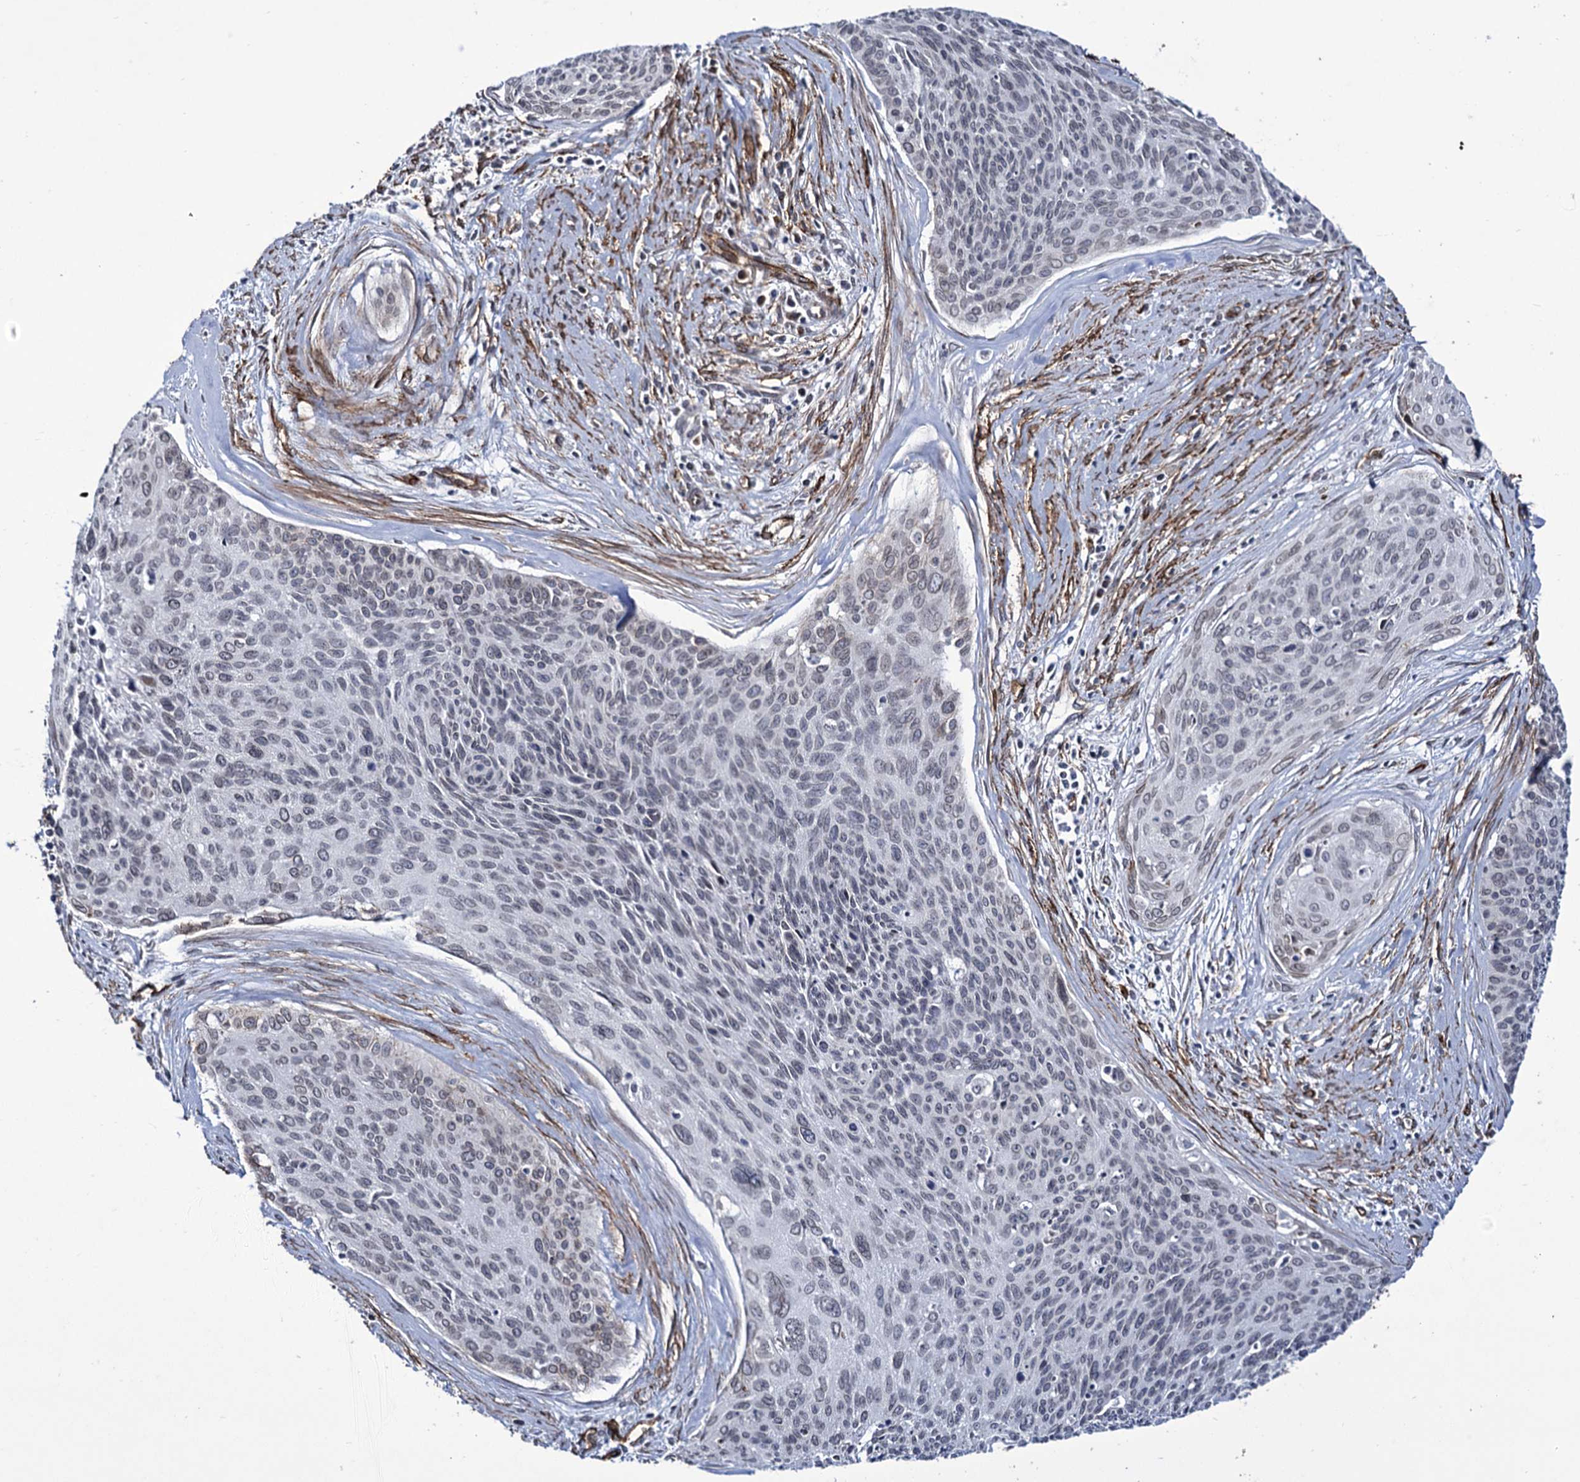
{"staining": {"intensity": "negative", "quantity": "none", "location": "none"}, "tissue": "cervical cancer", "cell_type": "Tumor cells", "image_type": "cancer", "snomed": [{"axis": "morphology", "description": "Squamous cell carcinoma, NOS"}, {"axis": "topography", "description": "Cervix"}], "caption": "This is an IHC photomicrograph of squamous cell carcinoma (cervical). There is no positivity in tumor cells.", "gene": "ZC3H12C", "patient": {"sex": "female", "age": 55}}